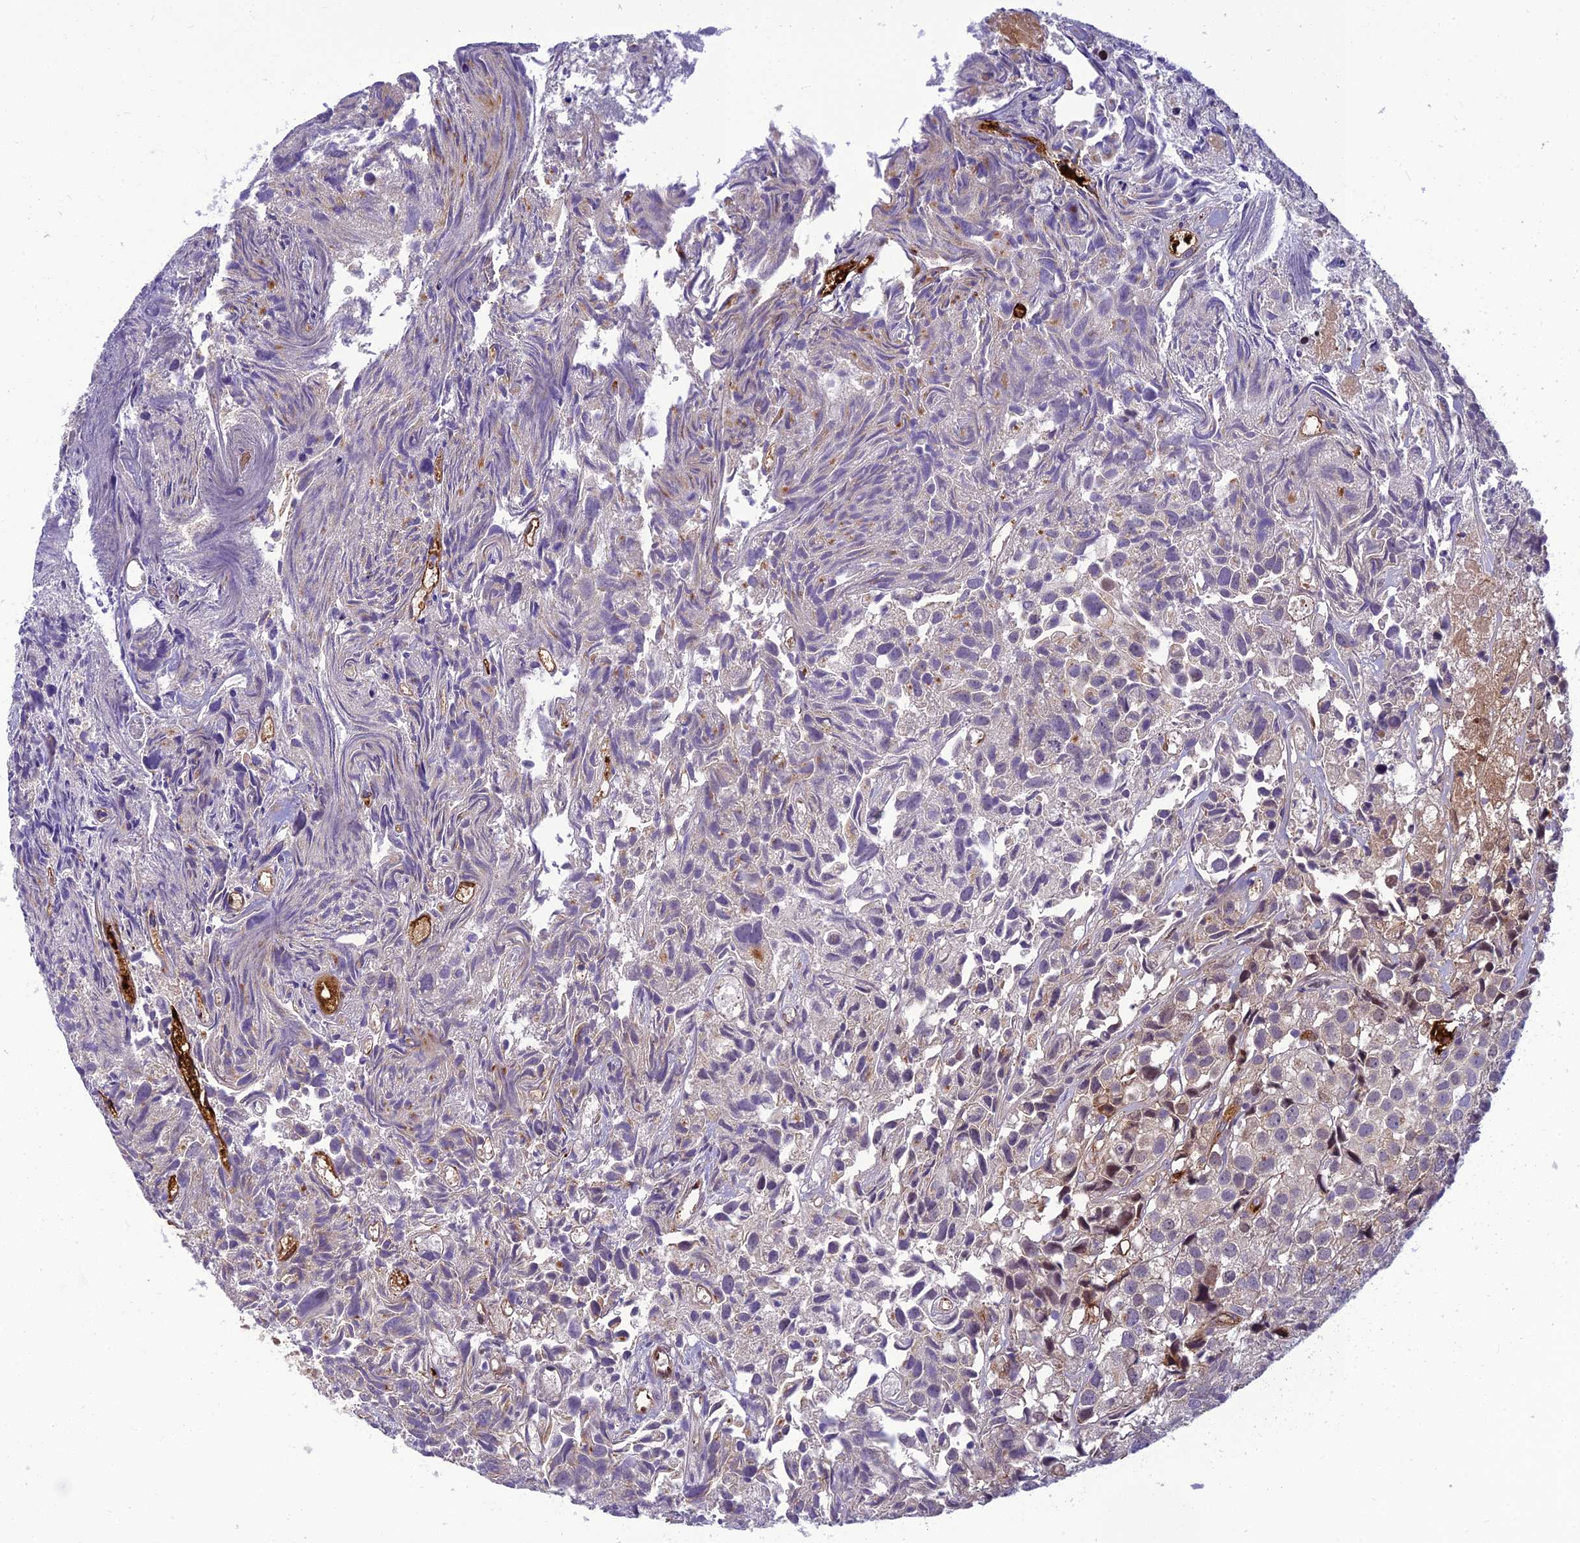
{"staining": {"intensity": "negative", "quantity": "none", "location": "none"}, "tissue": "urothelial cancer", "cell_type": "Tumor cells", "image_type": "cancer", "snomed": [{"axis": "morphology", "description": "Urothelial carcinoma, High grade"}, {"axis": "topography", "description": "Urinary bladder"}], "caption": "The micrograph demonstrates no significant positivity in tumor cells of urothelial carcinoma (high-grade).", "gene": "CLEC11A", "patient": {"sex": "female", "age": 75}}